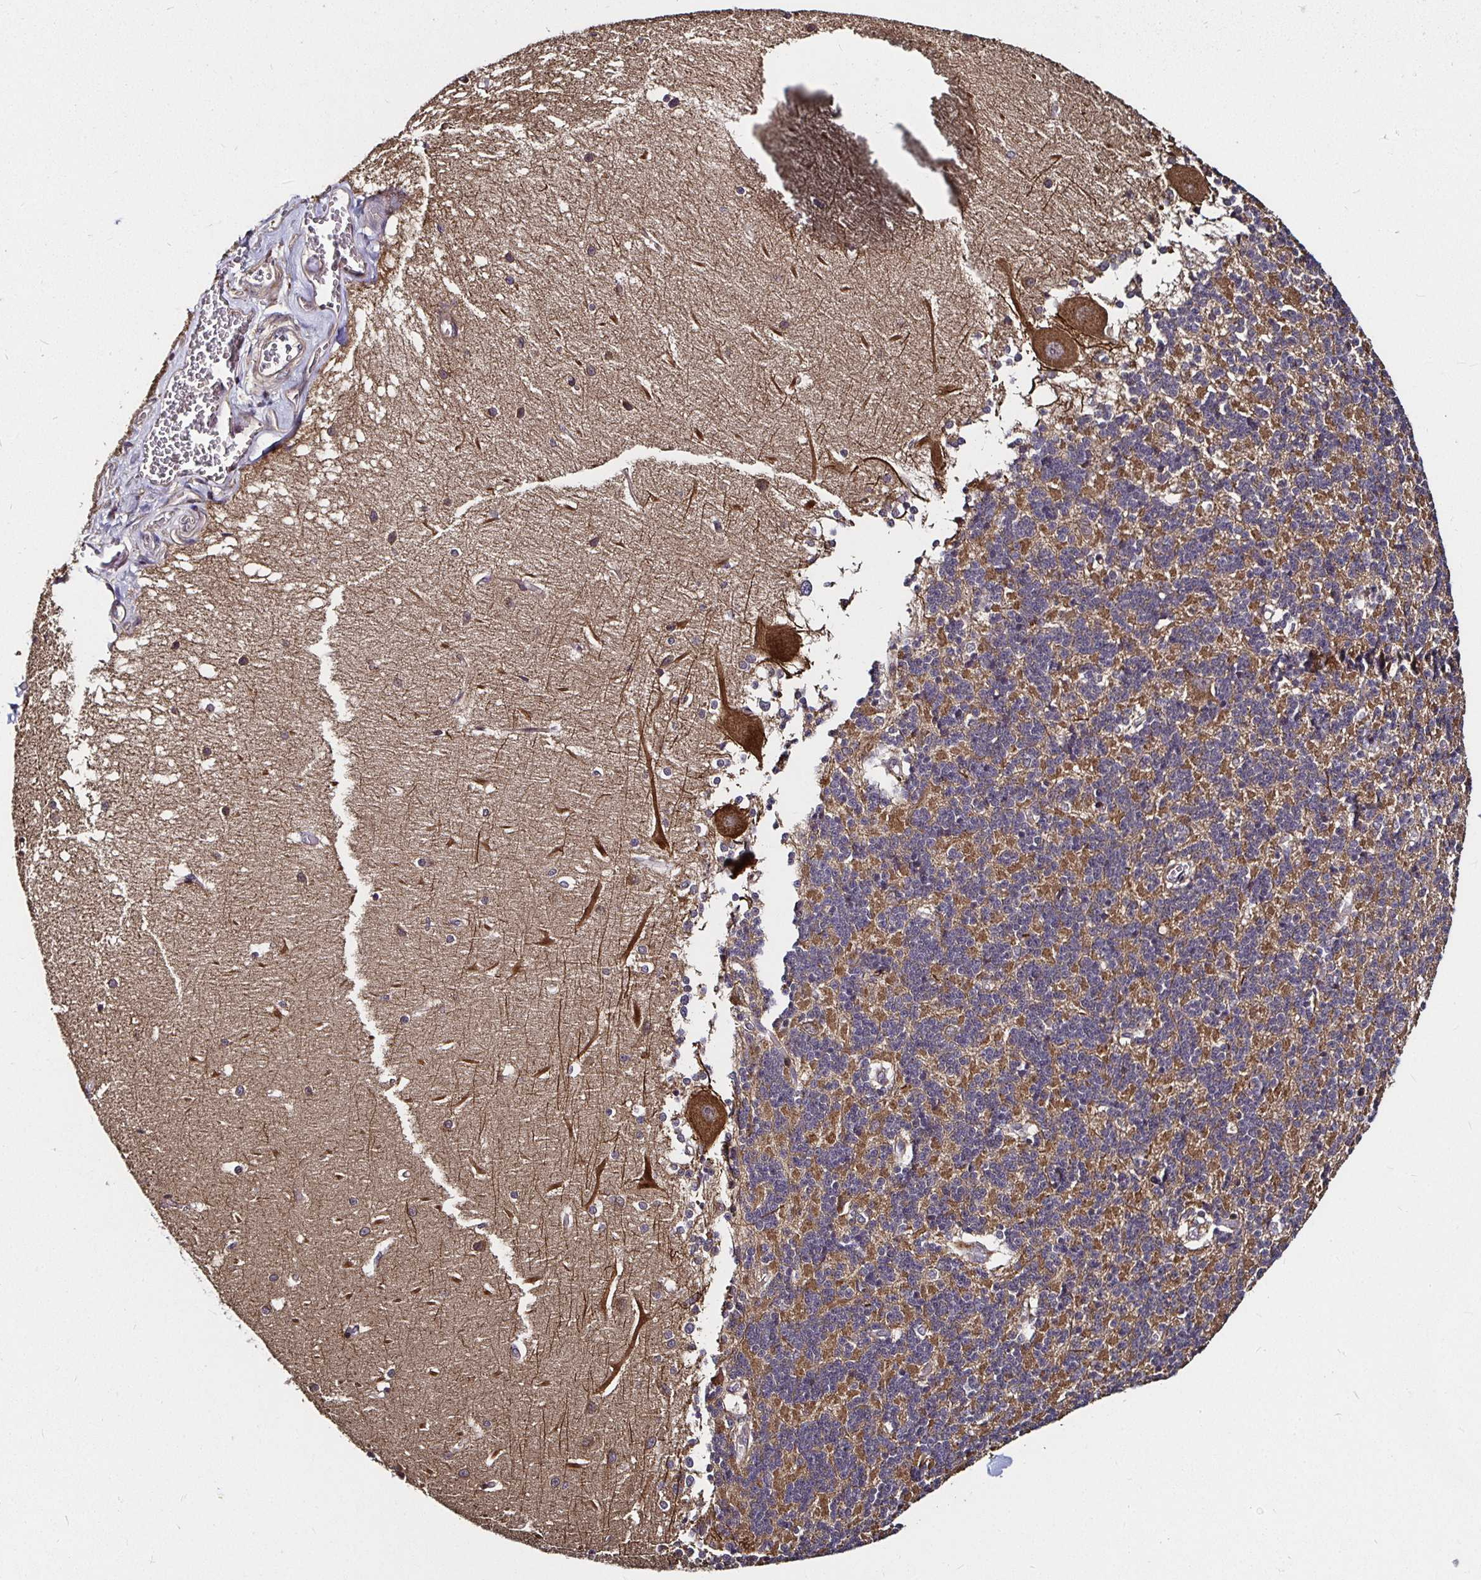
{"staining": {"intensity": "moderate", "quantity": "25%-75%", "location": "cytoplasmic/membranous"}, "tissue": "cerebellum", "cell_type": "Cells in granular layer", "image_type": "normal", "snomed": [{"axis": "morphology", "description": "Normal tissue, NOS"}, {"axis": "topography", "description": "Cerebellum"}], "caption": "Cells in granular layer demonstrate medium levels of moderate cytoplasmic/membranous expression in about 25%-75% of cells in normal cerebellum. The protein of interest is stained brown, and the nuclei are stained in blue (DAB IHC with brightfield microscopy, high magnification).", "gene": "MLST8", "patient": {"sex": "male", "age": 37}}